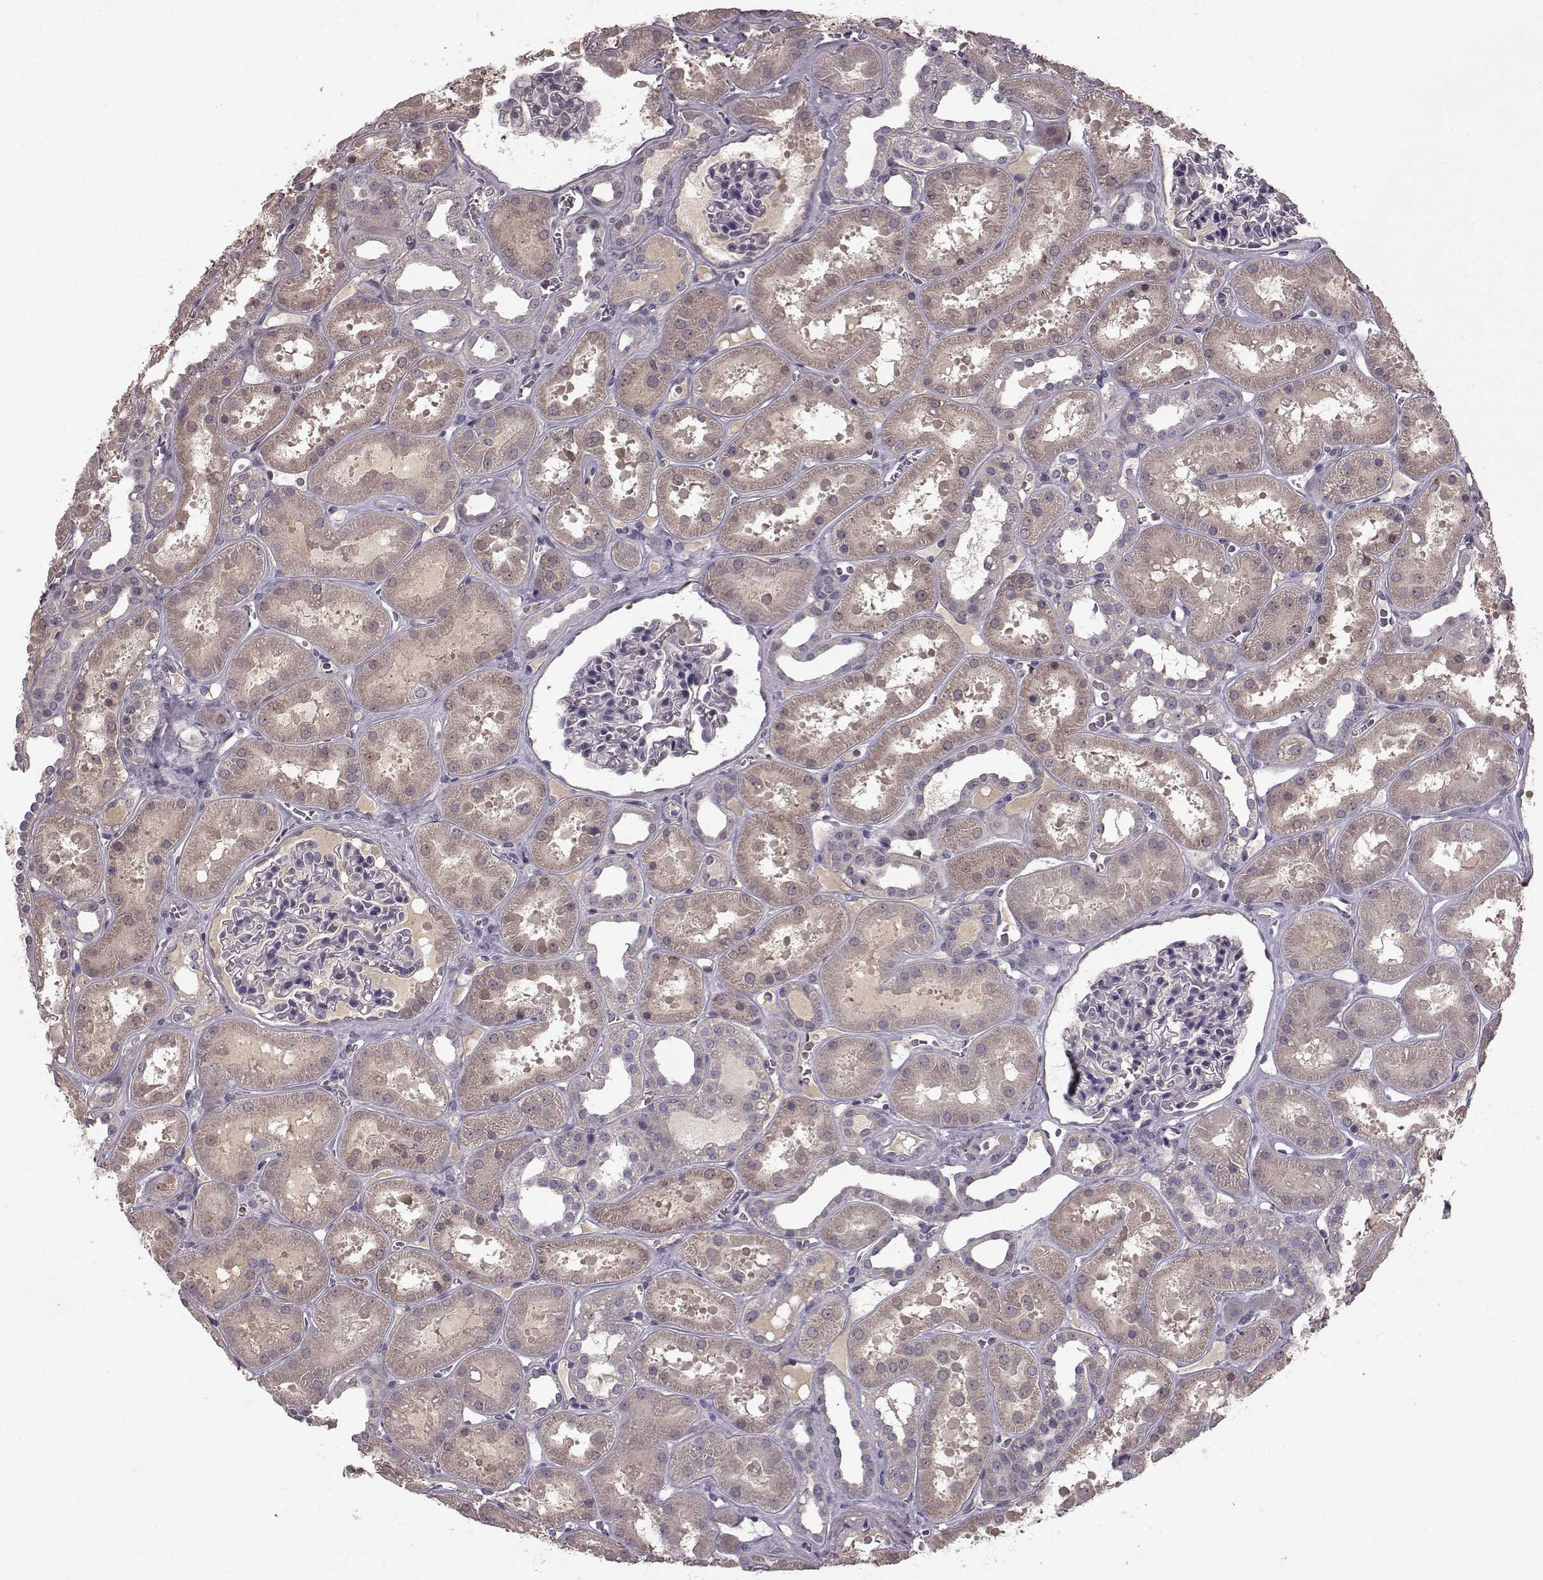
{"staining": {"intensity": "negative", "quantity": "none", "location": "none"}, "tissue": "kidney", "cell_type": "Cells in glomeruli", "image_type": "normal", "snomed": [{"axis": "morphology", "description": "Normal tissue, NOS"}, {"axis": "topography", "description": "Kidney"}], "caption": "A photomicrograph of kidney stained for a protein shows no brown staining in cells in glomeruli.", "gene": "SLC22A18", "patient": {"sex": "female", "age": 41}}